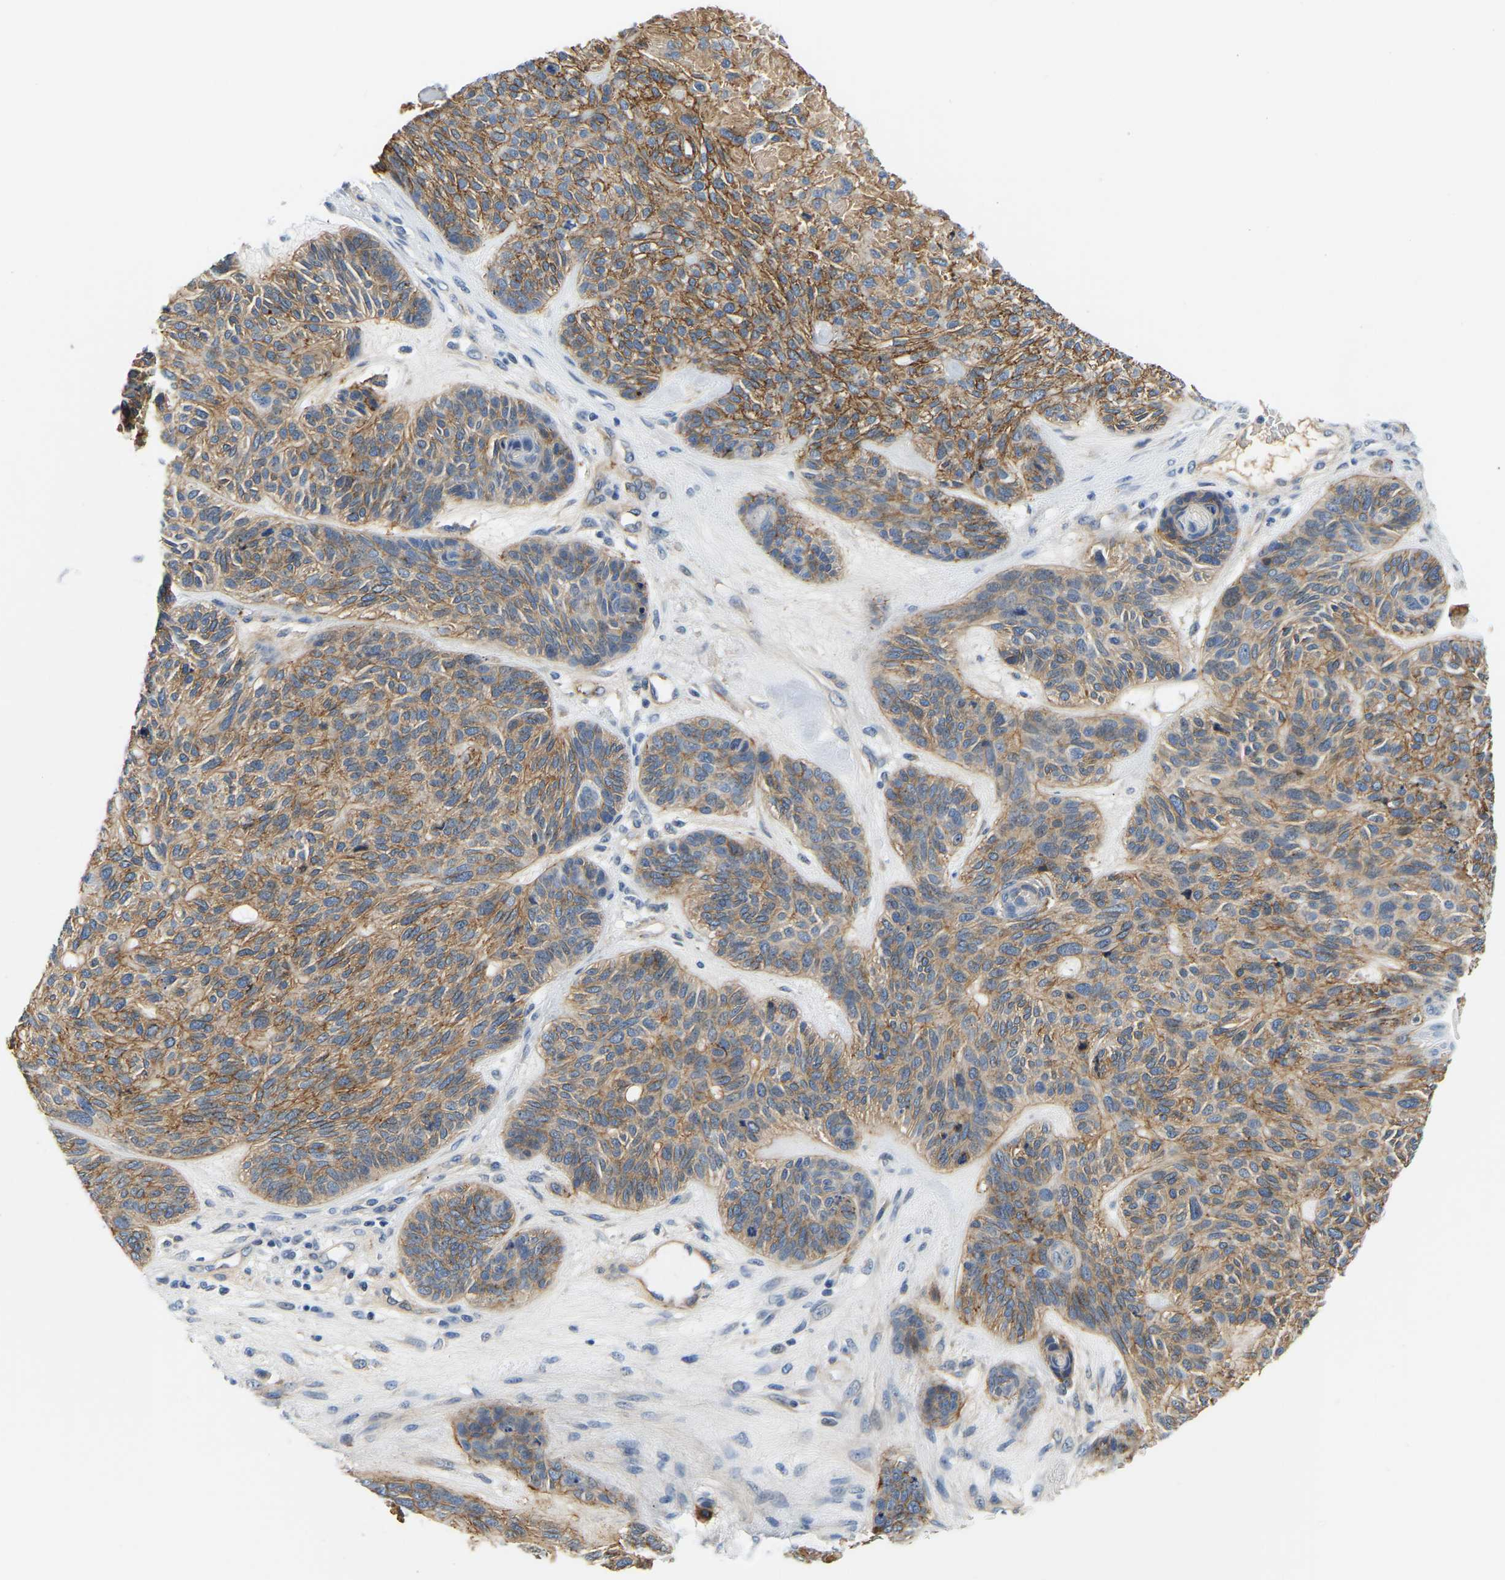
{"staining": {"intensity": "moderate", "quantity": ">75%", "location": "cytoplasmic/membranous"}, "tissue": "skin cancer", "cell_type": "Tumor cells", "image_type": "cancer", "snomed": [{"axis": "morphology", "description": "Basal cell carcinoma"}, {"axis": "topography", "description": "Skin"}], "caption": "Protein staining reveals moderate cytoplasmic/membranous staining in about >75% of tumor cells in skin cancer.", "gene": "LIAS", "patient": {"sex": "male", "age": 55}}